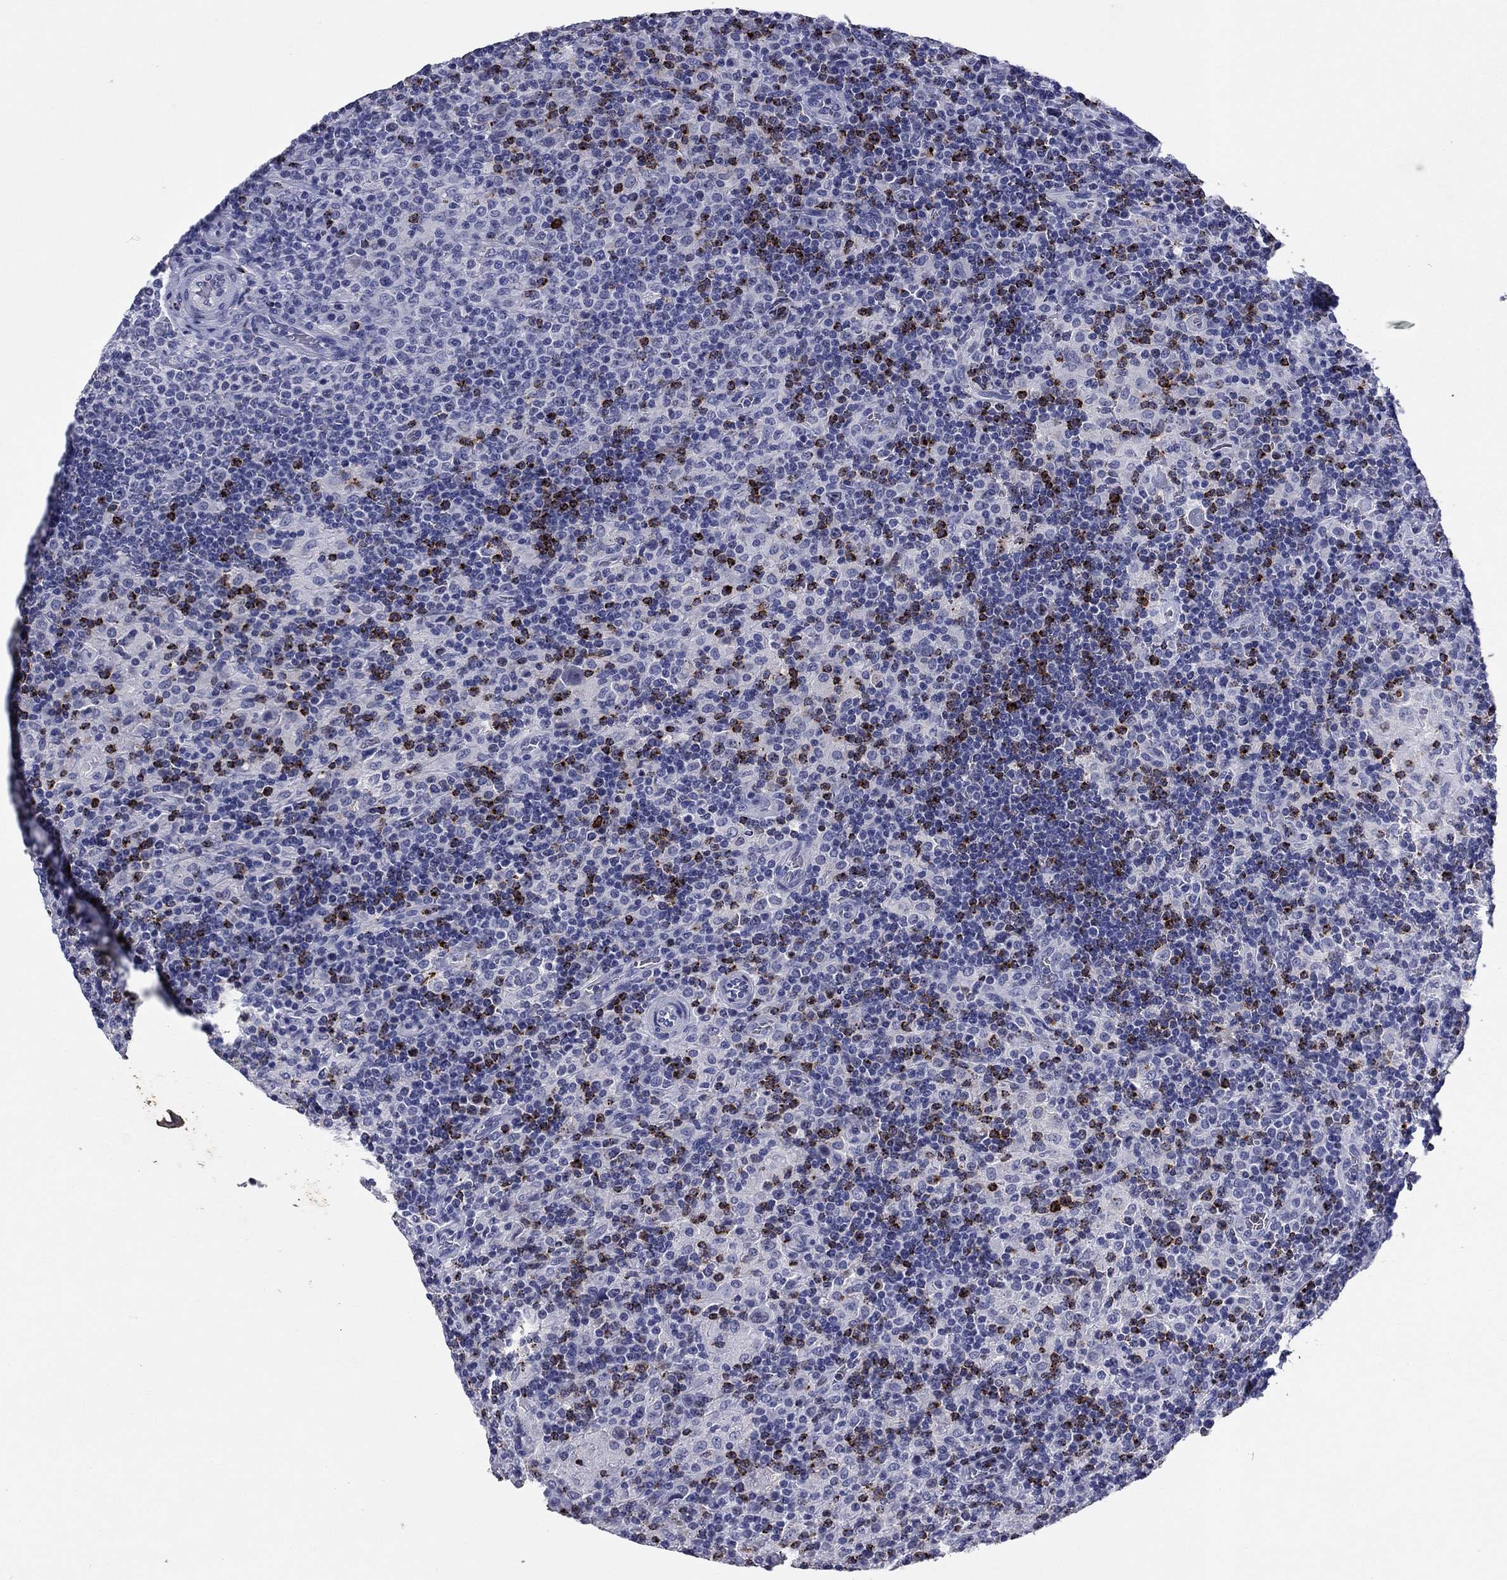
{"staining": {"intensity": "negative", "quantity": "none", "location": "none"}, "tissue": "lymphoma", "cell_type": "Tumor cells", "image_type": "cancer", "snomed": [{"axis": "morphology", "description": "Hodgkin's disease, NOS"}, {"axis": "topography", "description": "Lymph node"}], "caption": "Hodgkin's disease stained for a protein using IHC reveals no staining tumor cells.", "gene": "GZMK", "patient": {"sex": "male", "age": 70}}